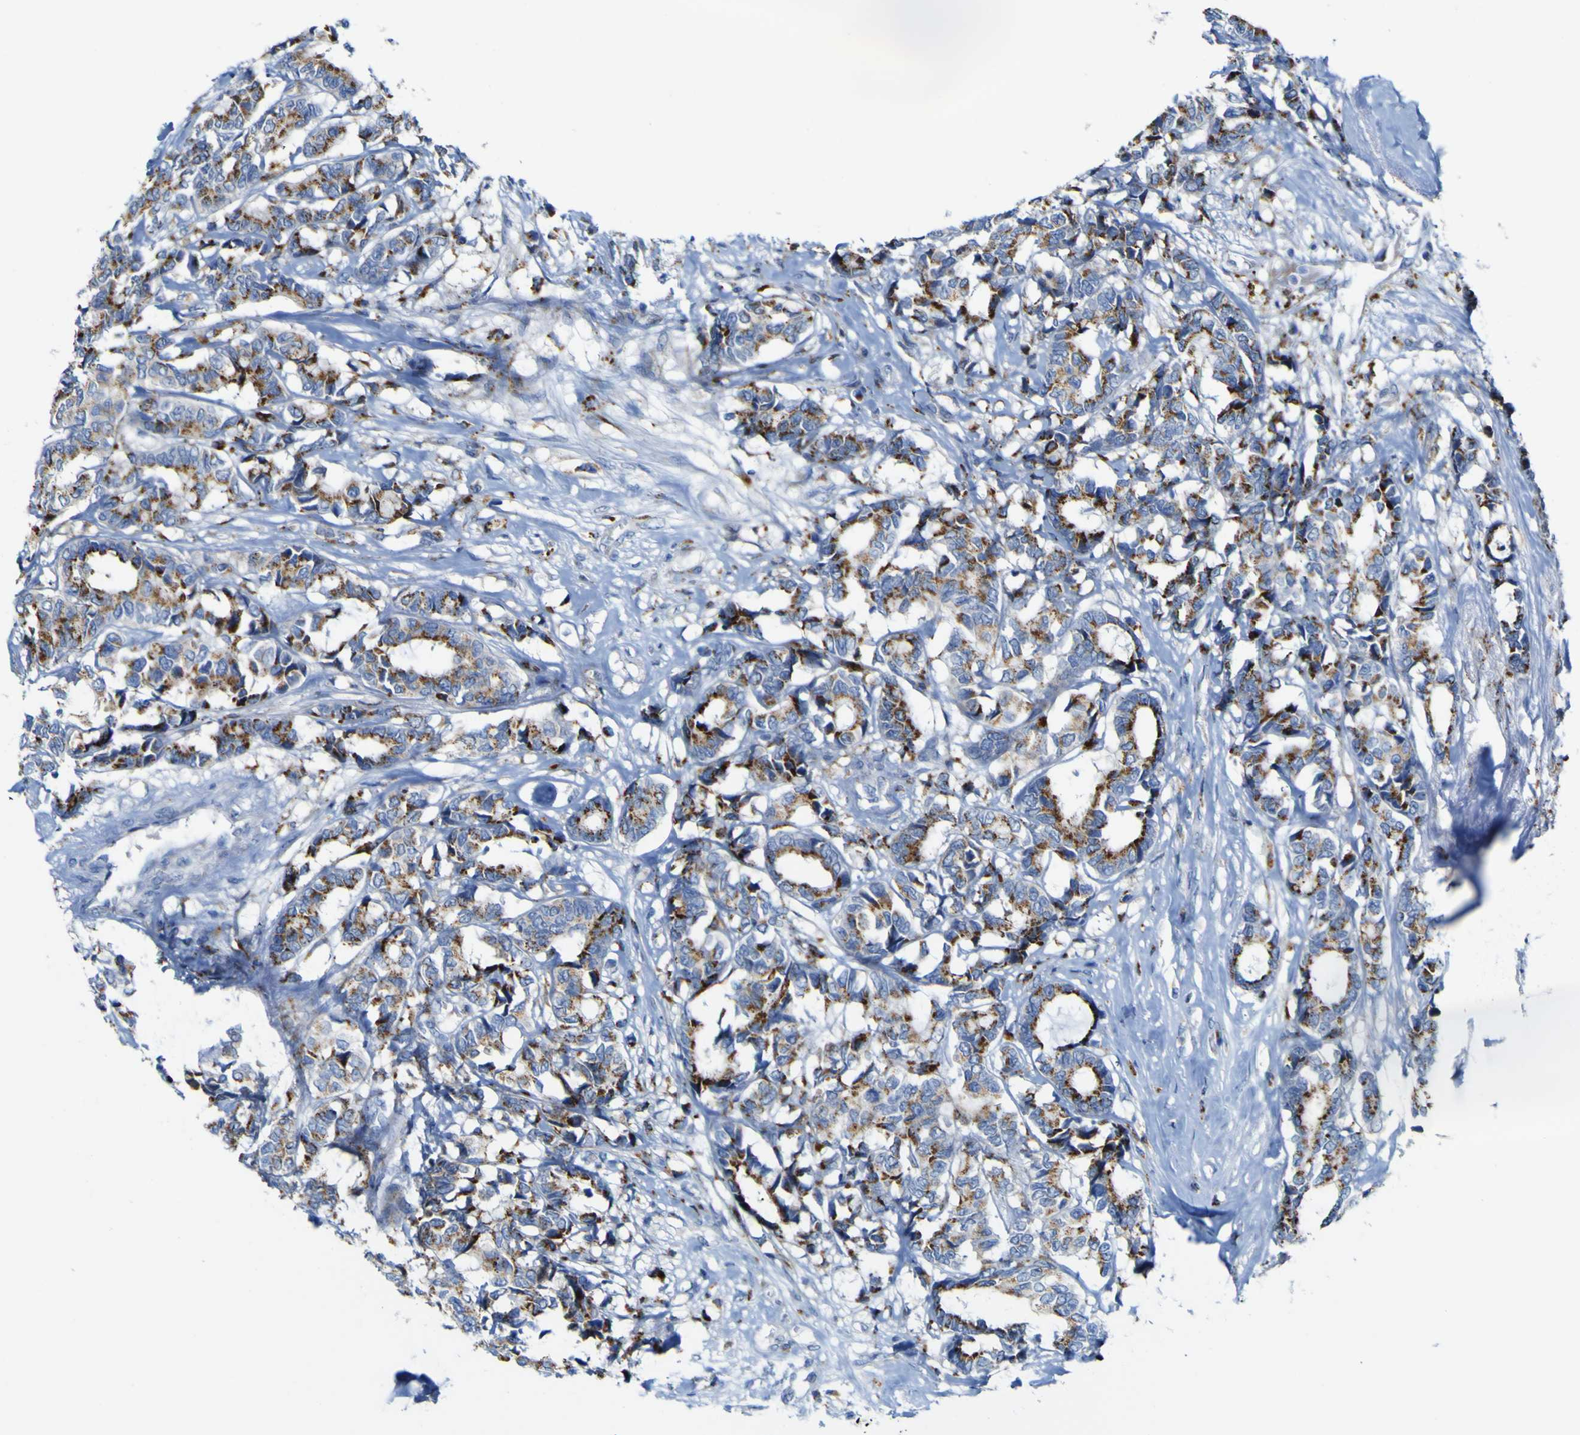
{"staining": {"intensity": "moderate", "quantity": ">75%", "location": "cytoplasmic/membranous"}, "tissue": "breast cancer", "cell_type": "Tumor cells", "image_type": "cancer", "snomed": [{"axis": "morphology", "description": "Duct carcinoma"}, {"axis": "topography", "description": "Breast"}], "caption": "About >75% of tumor cells in human breast cancer exhibit moderate cytoplasmic/membranous protein staining as visualized by brown immunohistochemical staining.", "gene": "PTPRF", "patient": {"sex": "female", "age": 87}}